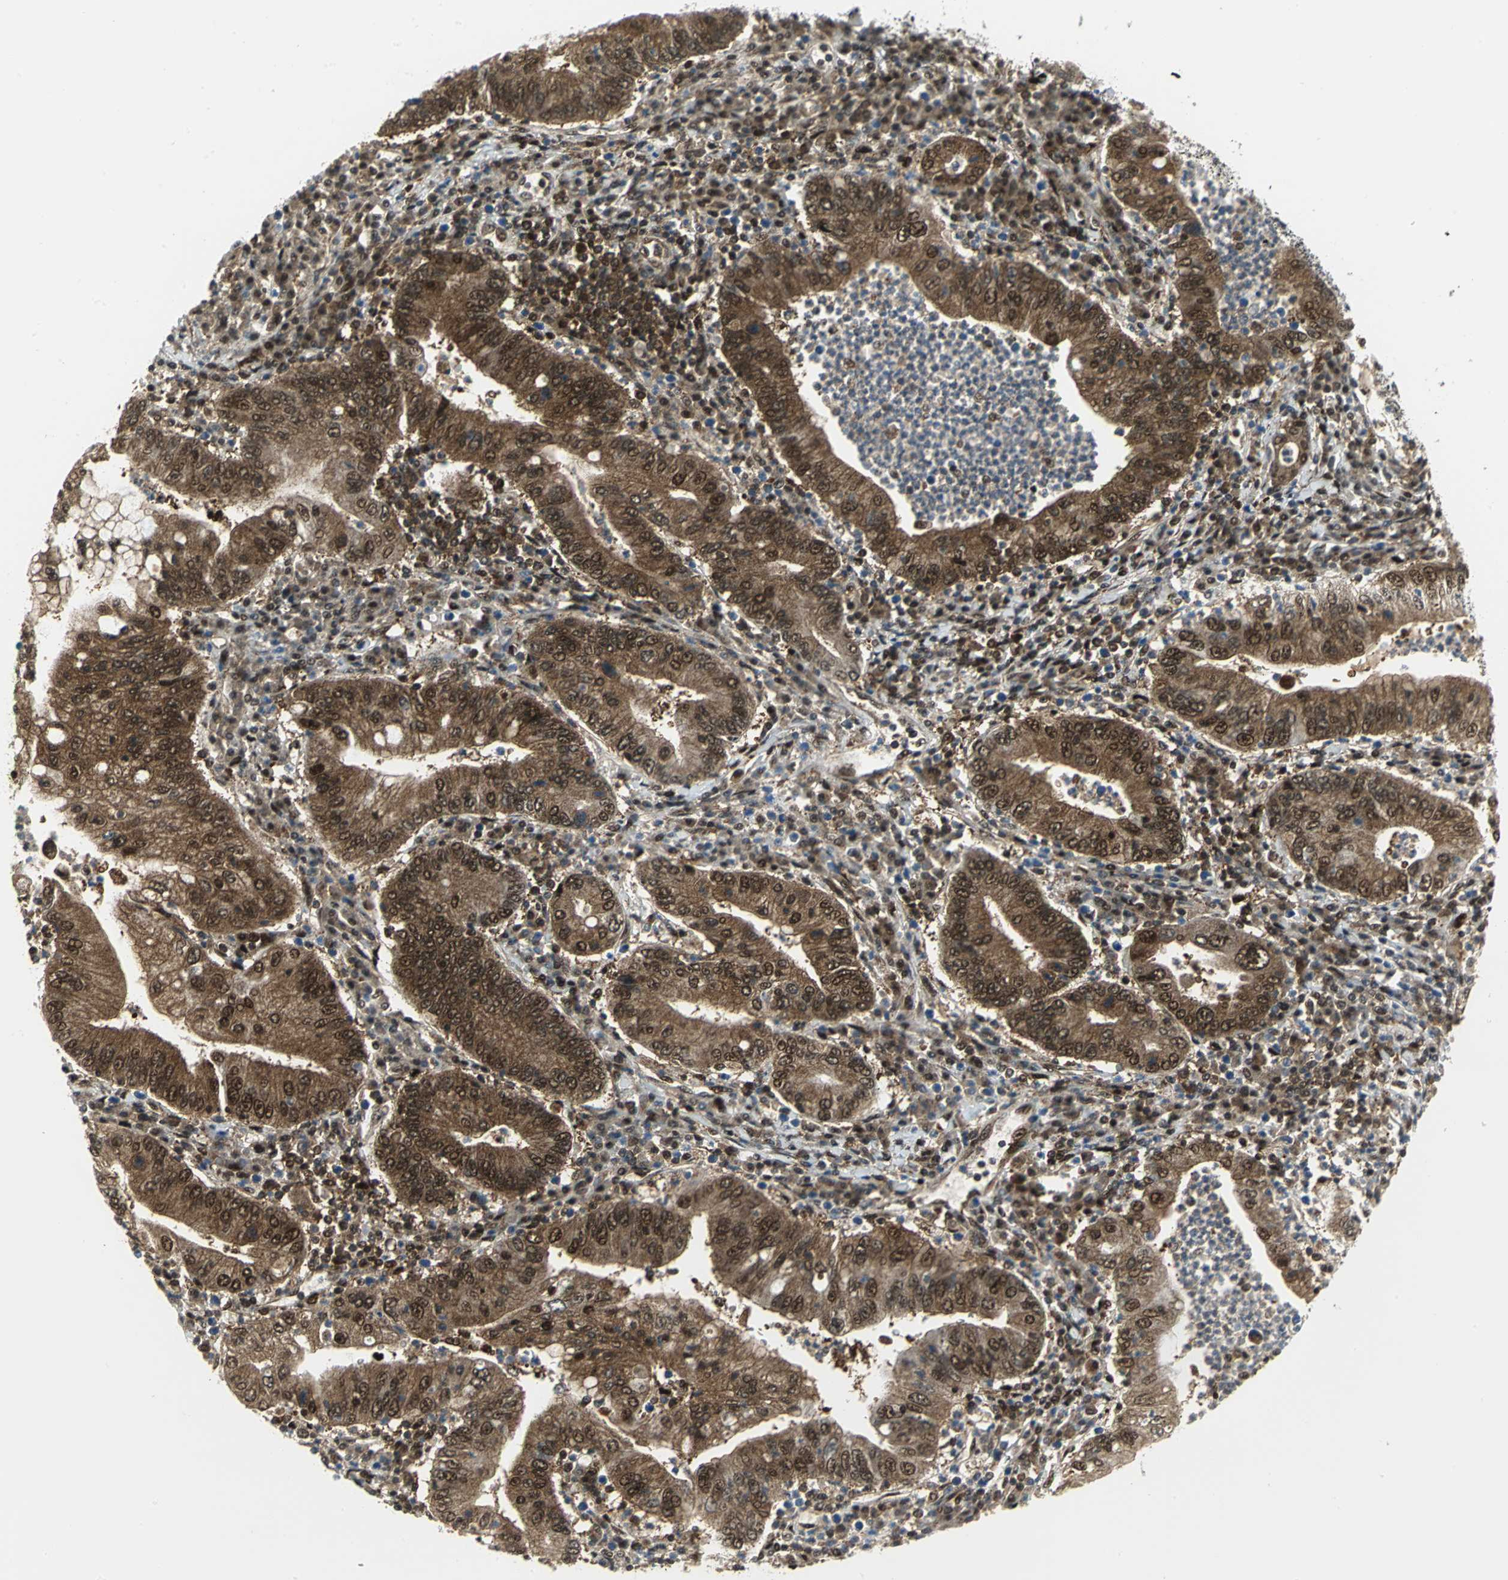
{"staining": {"intensity": "moderate", "quantity": ">75%", "location": "cytoplasmic/membranous,nuclear"}, "tissue": "stomach cancer", "cell_type": "Tumor cells", "image_type": "cancer", "snomed": [{"axis": "morphology", "description": "Normal tissue, NOS"}, {"axis": "morphology", "description": "Adenocarcinoma, NOS"}, {"axis": "topography", "description": "Esophagus"}, {"axis": "topography", "description": "Stomach, upper"}, {"axis": "topography", "description": "Peripheral nerve tissue"}], "caption": "Protein expression analysis of stomach adenocarcinoma shows moderate cytoplasmic/membranous and nuclear staining in about >75% of tumor cells.", "gene": "PSMA4", "patient": {"sex": "male", "age": 62}}